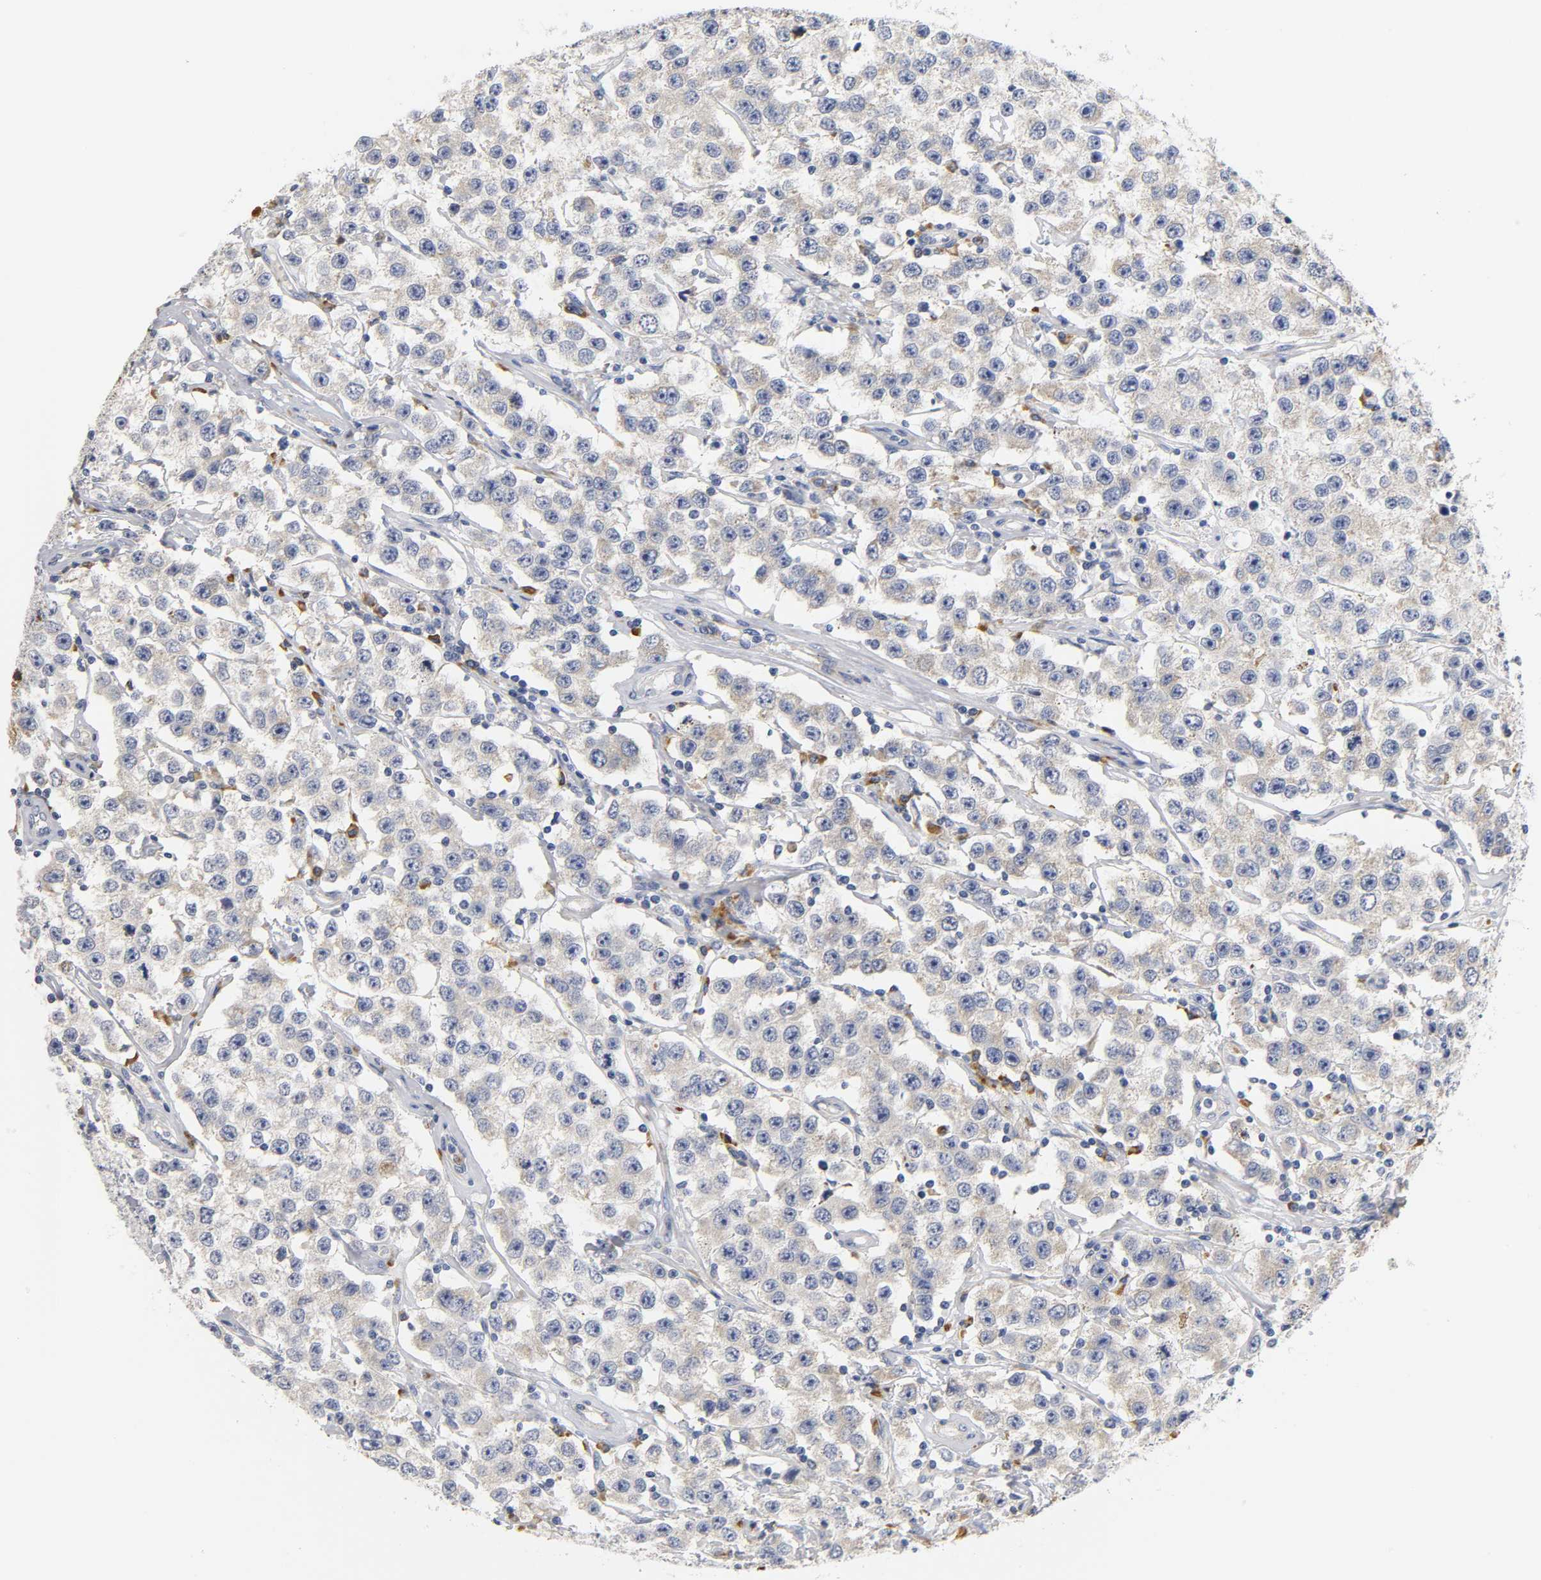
{"staining": {"intensity": "weak", "quantity": "25%-75%", "location": "cytoplasmic/membranous"}, "tissue": "testis cancer", "cell_type": "Tumor cells", "image_type": "cancer", "snomed": [{"axis": "morphology", "description": "Seminoma, NOS"}, {"axis": "topography", "description": "Testis"}], "caption": "Seminoma (testis) was stained to show a protein in brown. There is low levels of weak cytoplasmic/membranous expression in about 25%-75% of tumor cells. (Stains: DAB in brown, nuclei in blue, Microscopy: brightfield microscopy at high magnification).", "gene": "REL", "patient": {"sex": "male", "age": 52}}